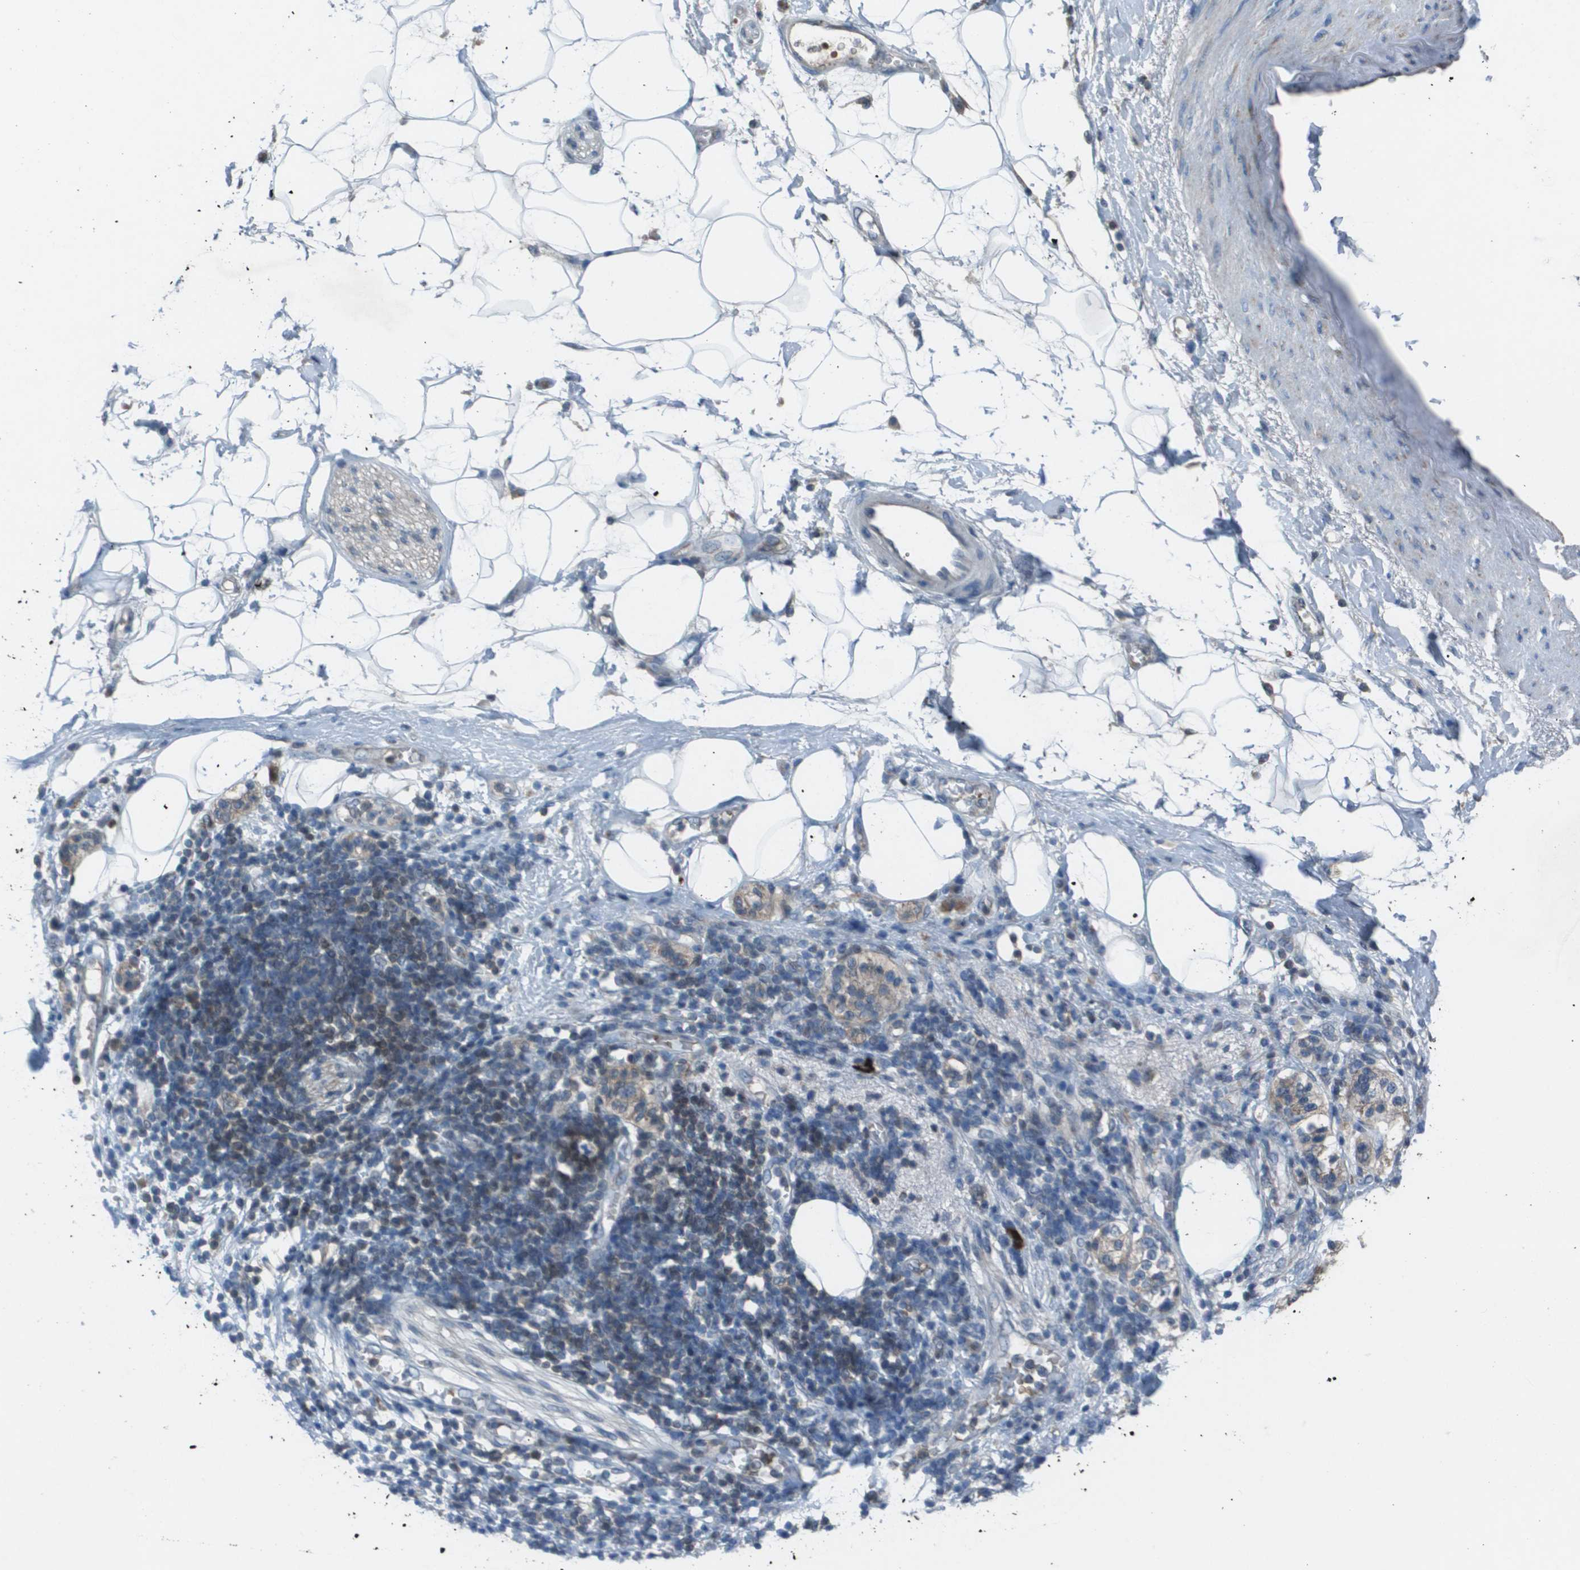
{"staining": {"intensity": "negative", "quantity": "none", "location": "none"}, "tissue": "adipose tissue", "cell_type": "Adipocytes", "image_type": "normal", "snomed": [{"axis": "morphology", "description": "Normal tissue, NOS"}, {"axis": "morphology", "description": "Adenocarcinoma, NOS"}, {"axis": "topography", "description": "Duodenum"}, {"axis": "topography", "description": "Peripheral nerve tissue"}], "caption": "The micrograph shows no staining of adipocytes in normal adipose tissue.", "gene": "CAMK4", "patient": {"sex": "female", "age": 60}}